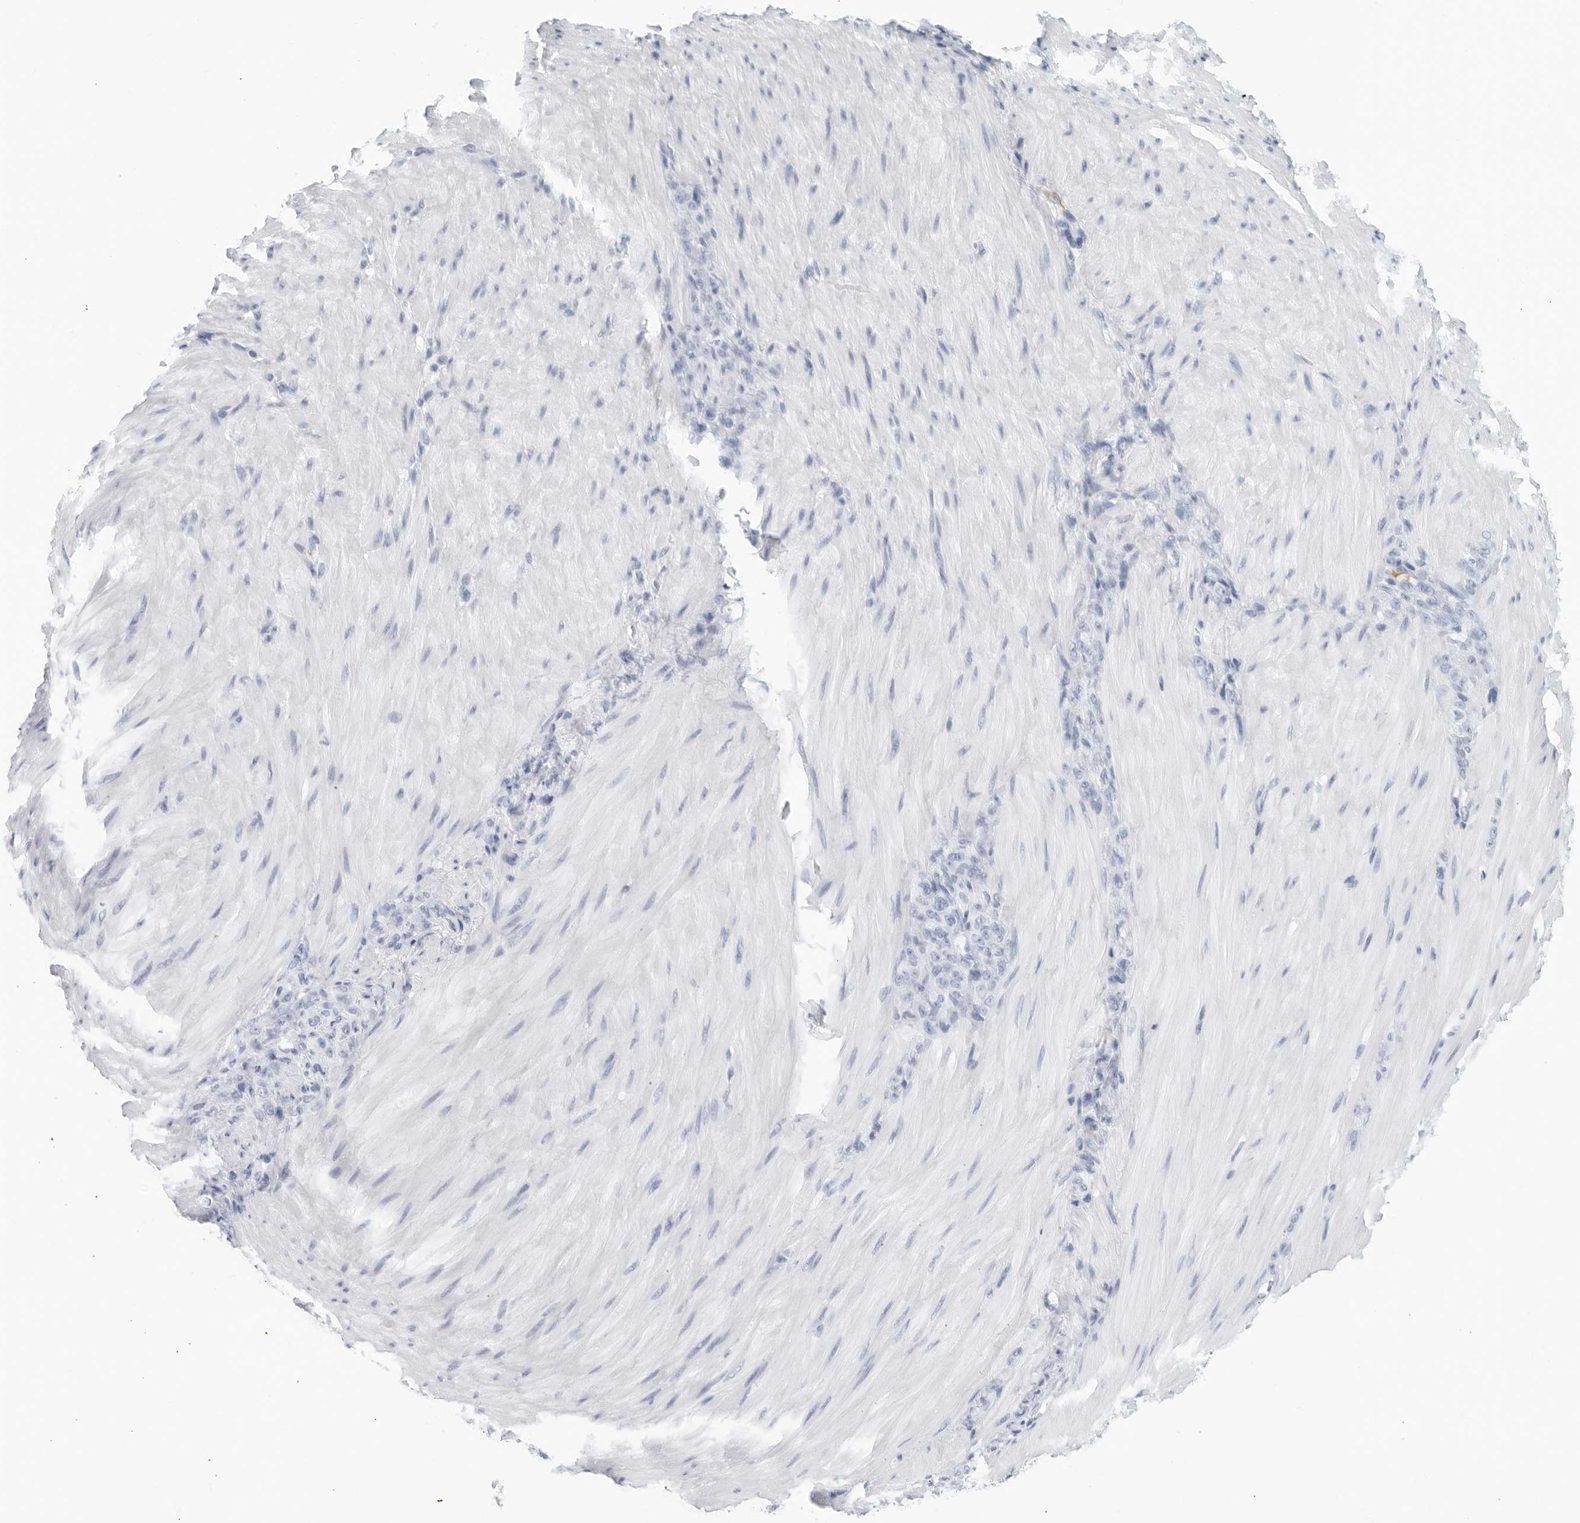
{"staining": {"intensity": "negative", "quantity": "none", "location": "none"}, "tissue": "stomach cancer", "cell_type": "Tumor cells", "image_type": "cancer", "snomed": [{"axis": "morphology", "description": "Normal tissue, NOS"}, {"axis": "morphology", "description": "Adenocarcinoma, NOS"}, {"axis": "topography", "description": "Stomach"}], "caption": "Stomach cancer was stained to show a protein in brown. There is no significant positivity in tumor cells.", "gene": "FGG", "patient": {"sex": "male", "age": 82}}